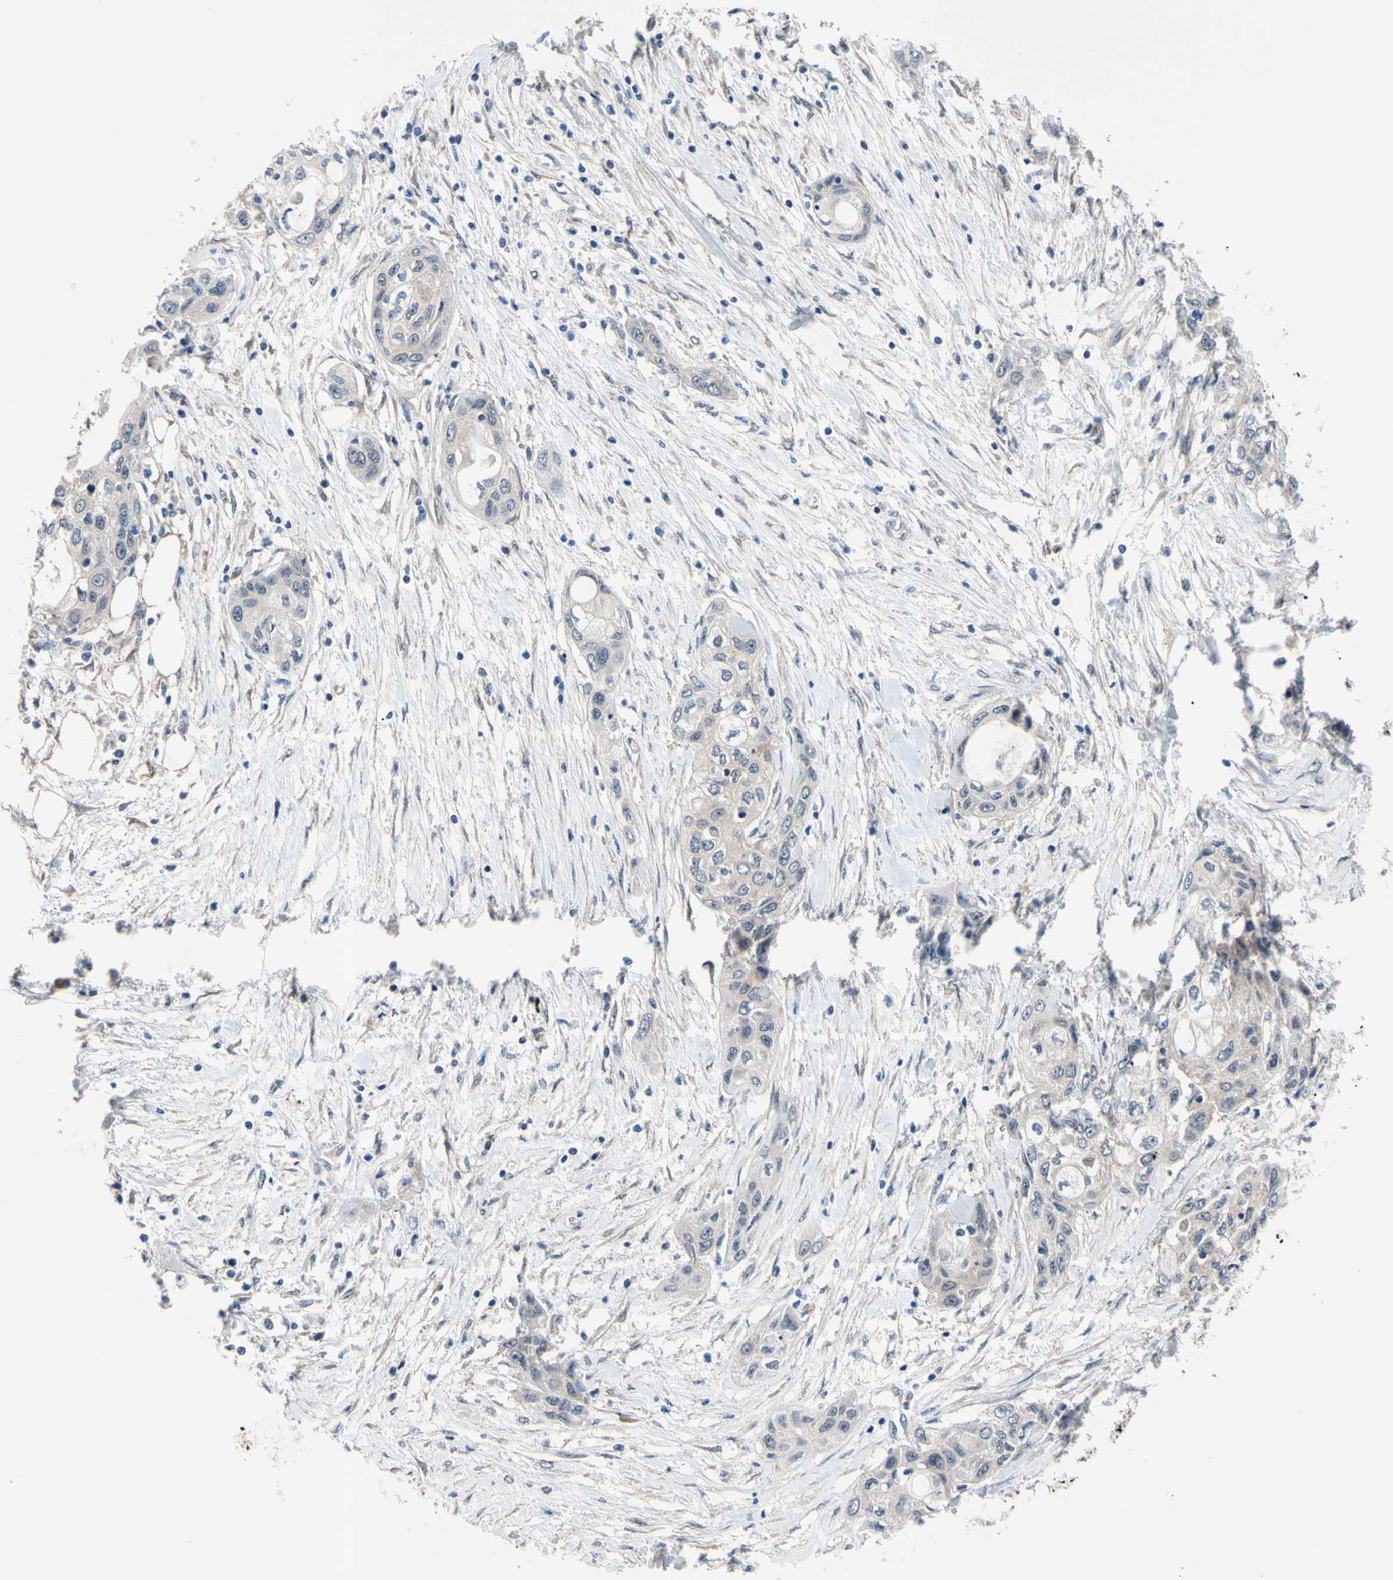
{"staining": {"intensity": "negative", "quantity": "none", "location": "none"}, "tissue": "pancreatic cancer", "cell_type": "Tumor cells", "image_type": "cancer", "snomed": [{"axis": "morphology", "description": "Adenocarcinoma, NOS"}, {"axis": "topography", "description": "Pancreas"}], "caption": "The immunohistochemistry (IHC) micrograph has no significant expression in tumor cells of pancreatic cancer tissue. The staining was performed using DAB (3,3'-diaminobenzidine) to visualize the protein expression in brown, while the nuclei were stained in blue with hematoxylin (Magnification: 20x).", "gene": "SVIL", "patient": {"sex": "female", "age": 70}}